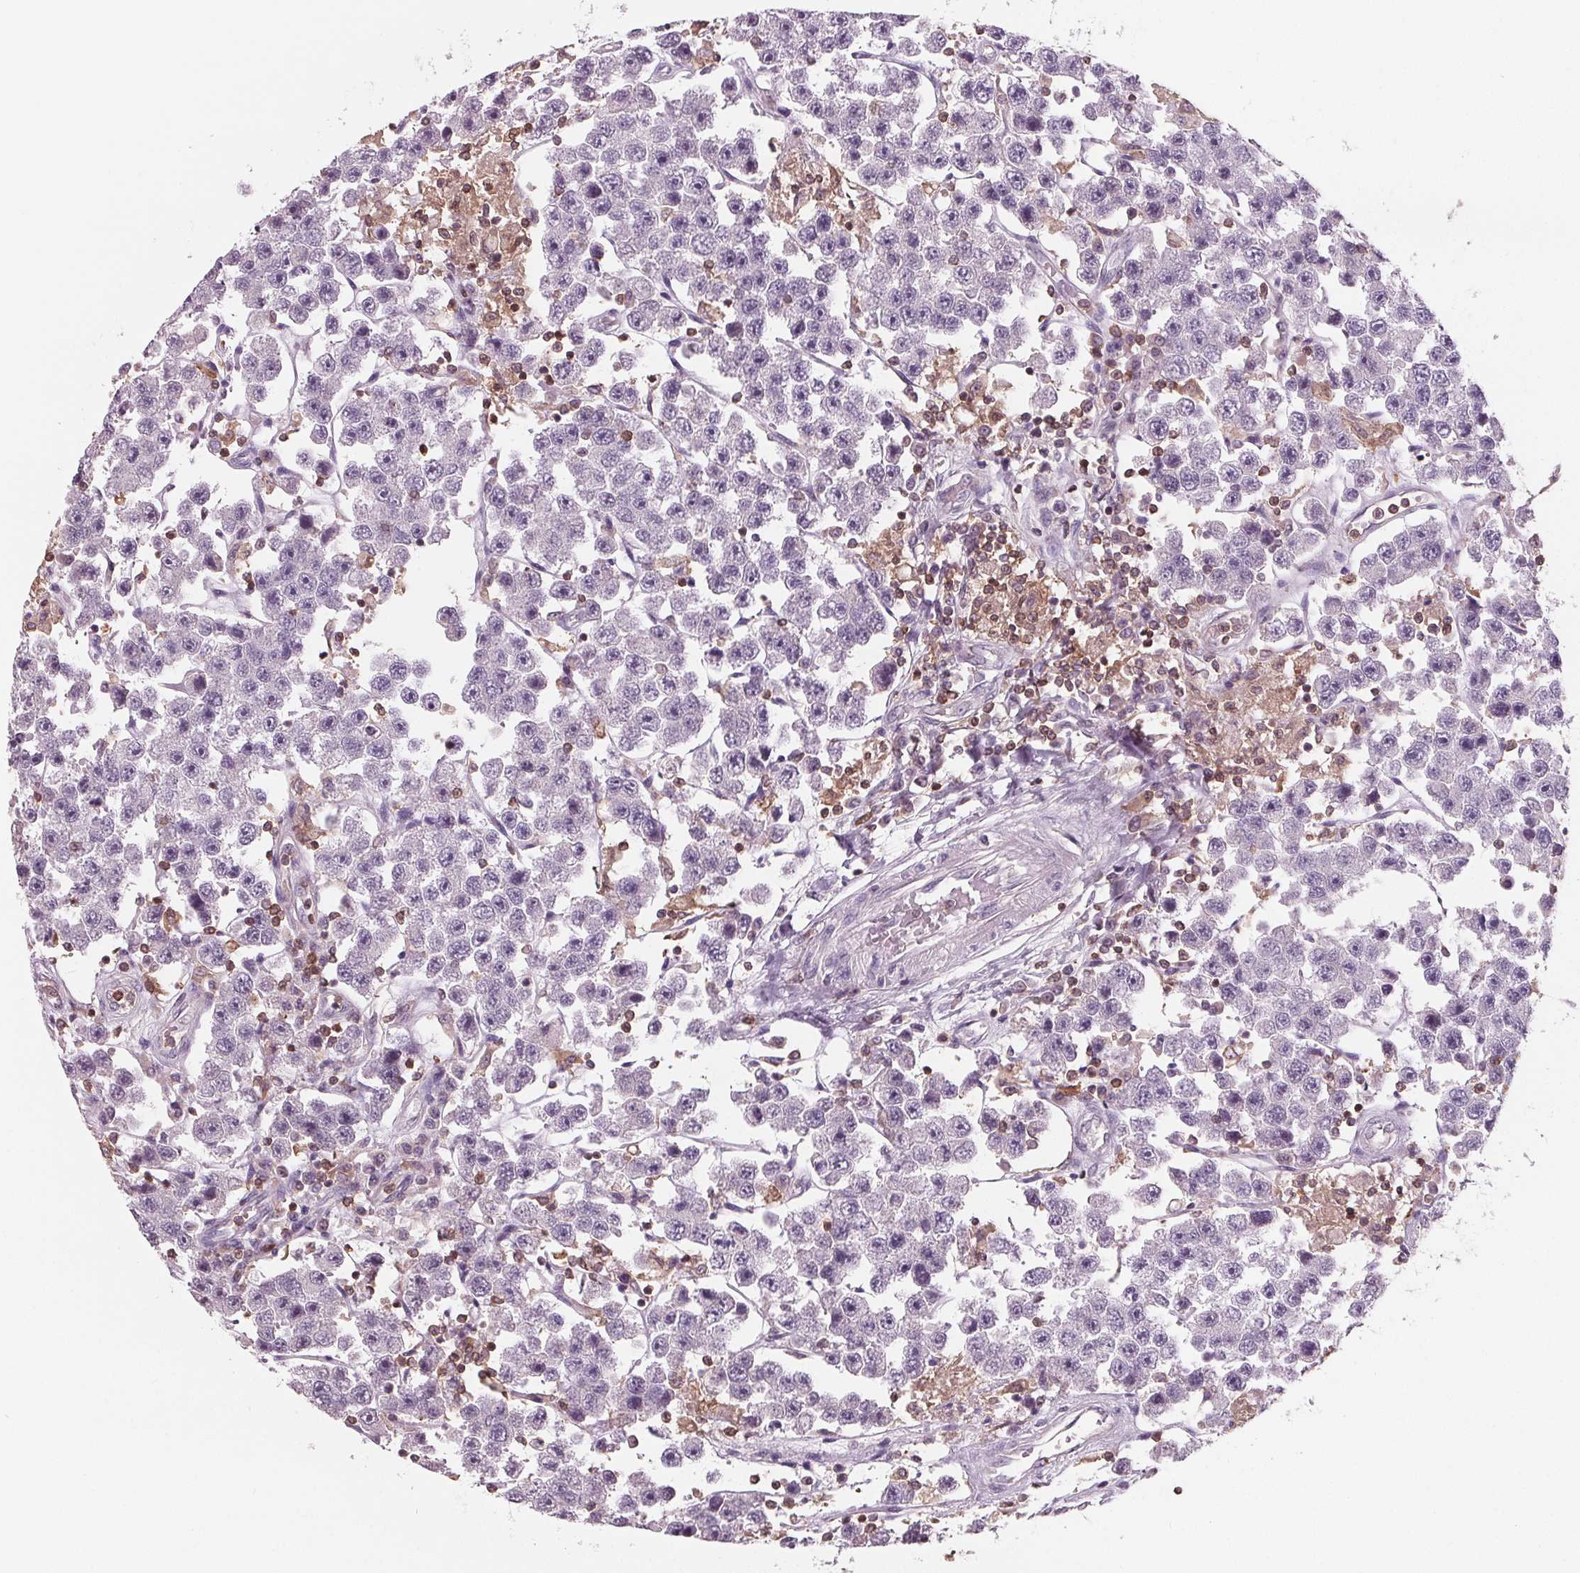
{"staining": {"intensity": "negative", "quantity": "none", "location": "none"}, "tissue": "testis cancer", "cell_type": "Tumor cells", "image_type": "cancer", "snomed": [{"axis": "morphology", "description": "Seminoma, NOS"}, {"axis": "topography", "description": "Testis"}], "caption": "Photomicrograph shows no protein positivity in tumor cells of seminoma (testis) tissue.", "gene": "ARHGAP25", "patient": {"sex": "male", "age": 45}}